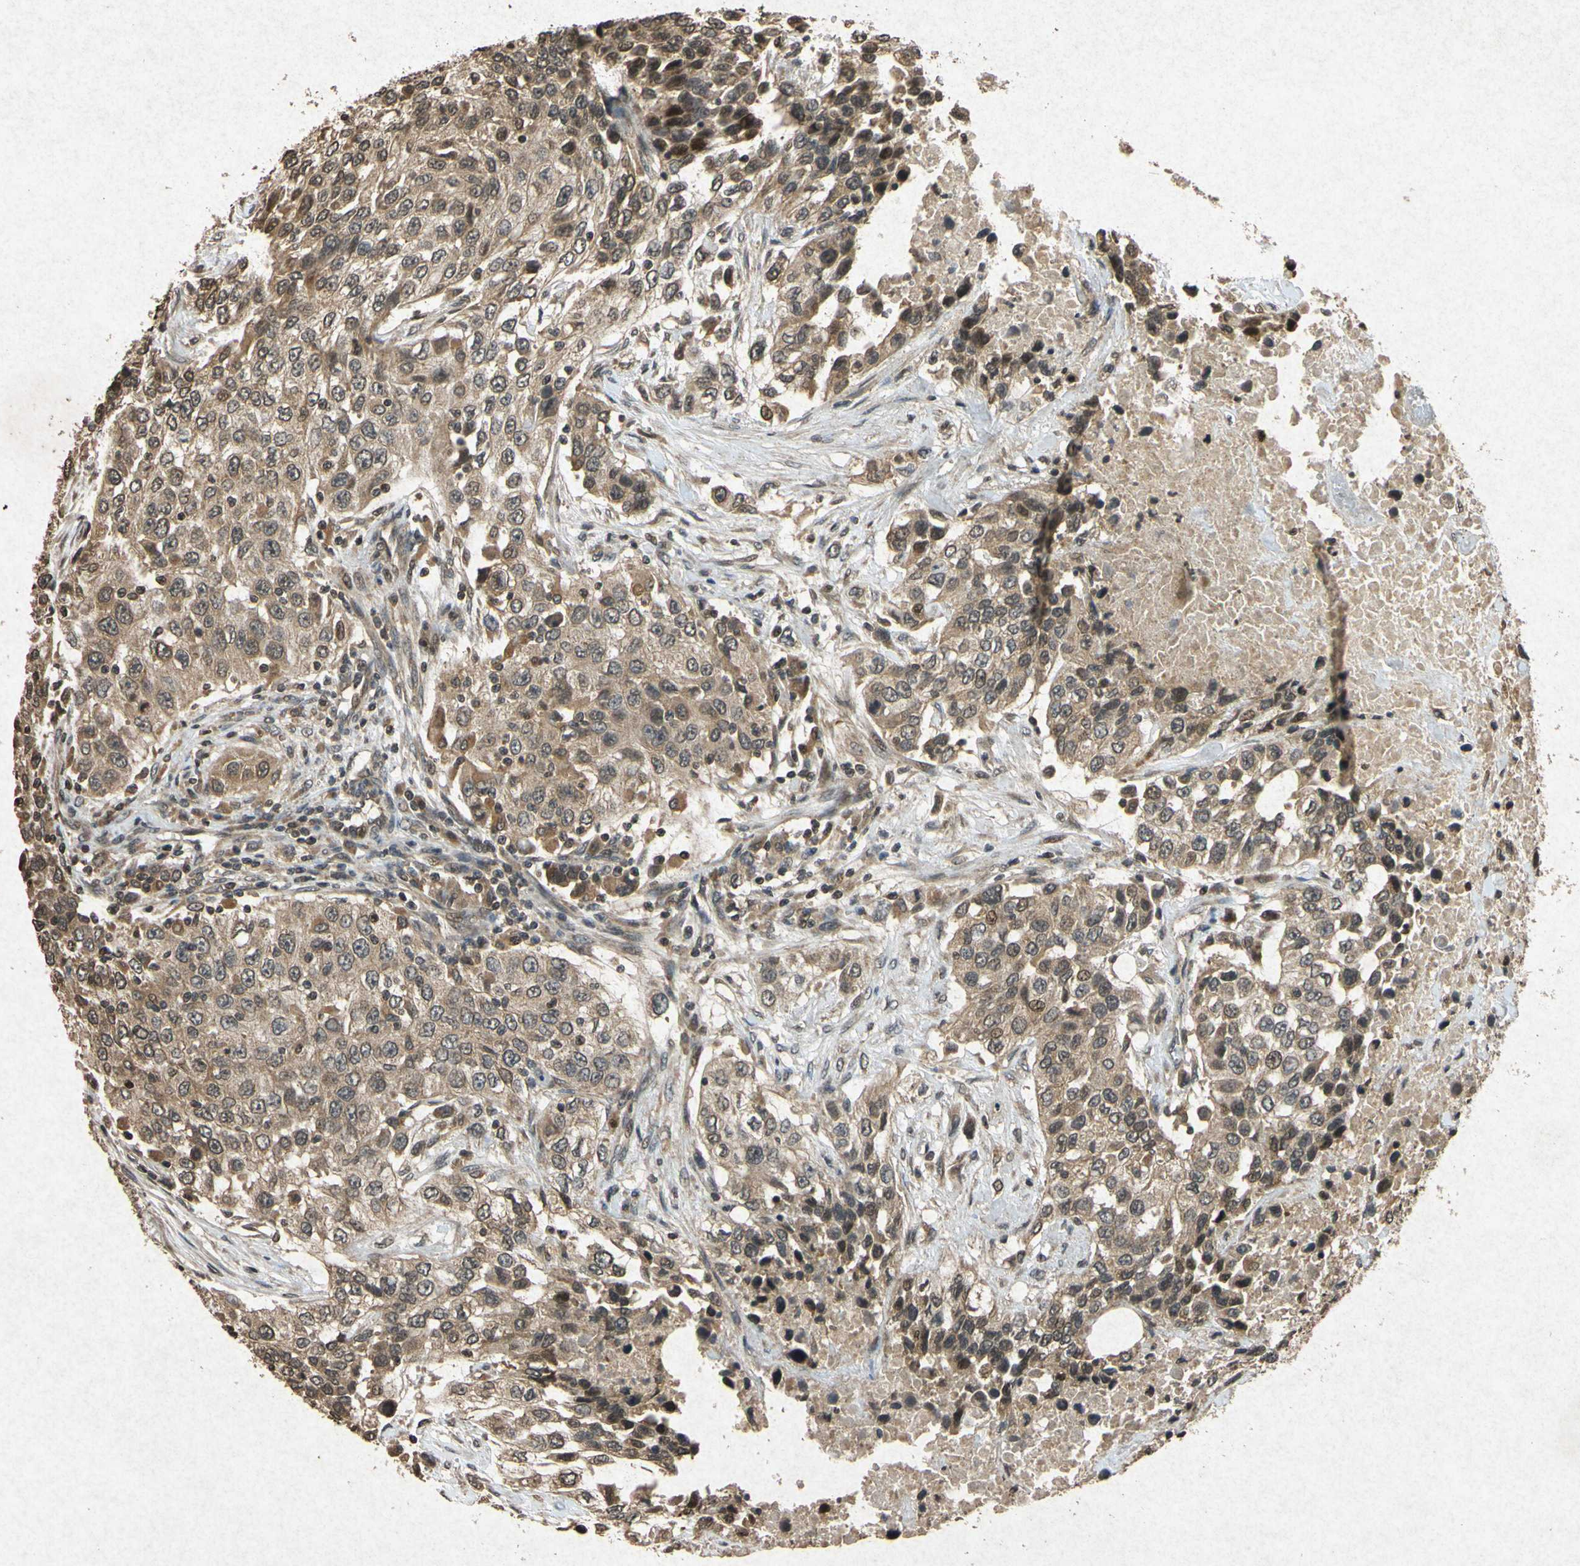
{"staining": {"intensity": "moderate", "quantity": ">75%", "location": "cytoplasmic/membranous,nuclear"}, "tissue": "urothelial cancer", "cell_type": "Tumor cells", "image_type": "cancer", "snomed": [{"axis": "morphology", "description": "Urothelial carcinoma, High grade"}, {"axis": "topography", "description": "Urinary bladder"}], "caption": "Immunohistochemistry (IHC) image of urothelial cancer stained for a protein (brown), which exhibits medium levels of moderate cytoplasmic/membranous and nuclear positivity in about >75% of tumor cells.", "gene": "ATP6V1H", "patient": {"sex": "female", "age": 80}}